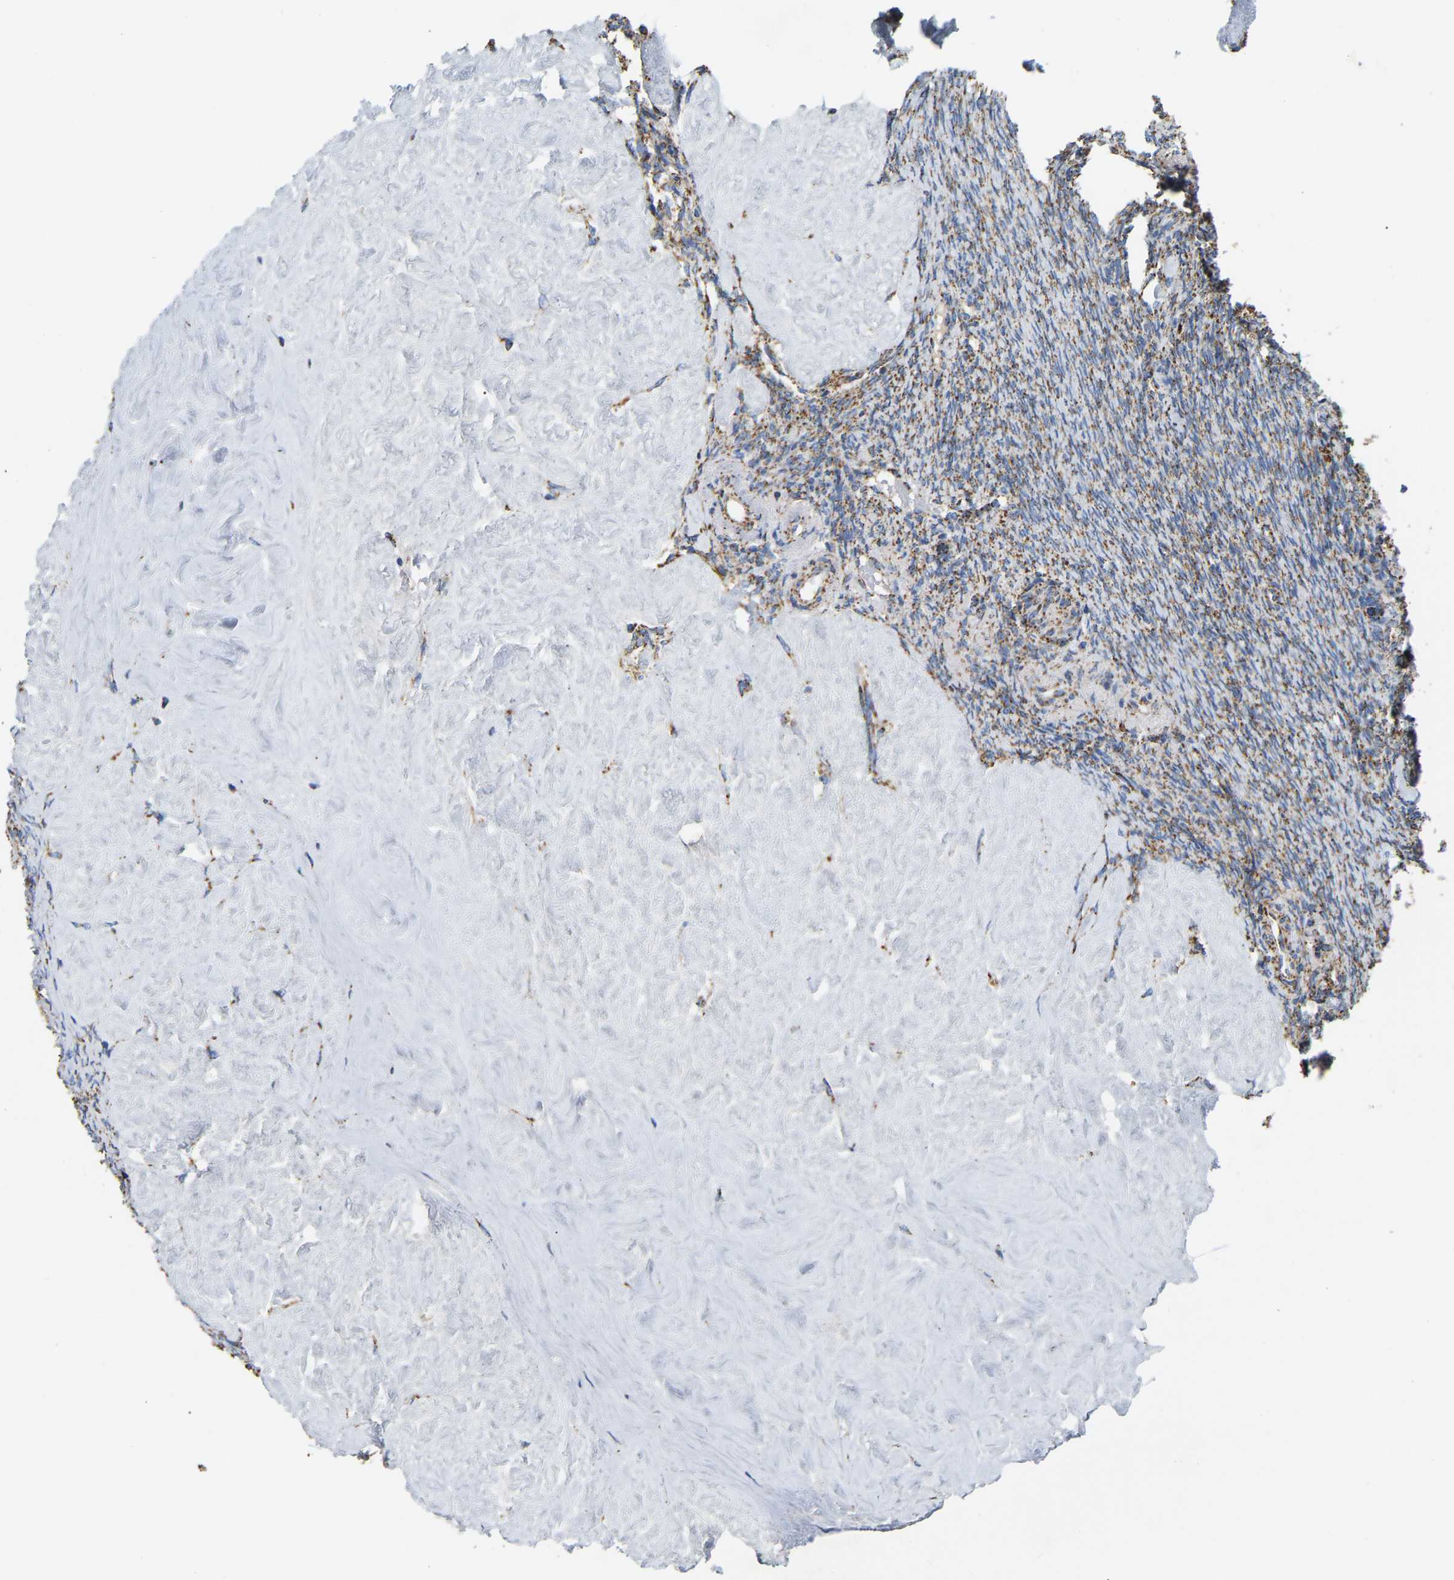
{"staining": {"intensity": "weak", "quantity": "25%-75%", "location": "cytoplasmic/membranous"}, "tissue": "ovary", "cell_type": "Follicle cells", "image_type": "normal", "snomed": [{"axis": "morphology", "description": "Normal tissue, NOS"}, {"axis": "topography", "description": "Ovary"}], "caption": "There is low levels of weak cytoplasmic/membranous staining in follicle cells of unremarkable ovary, as demonstrated by immunohistochemical staining (brown color).", "gene": "HIBADH", "patient": {"sex": "female", "age": 41}}